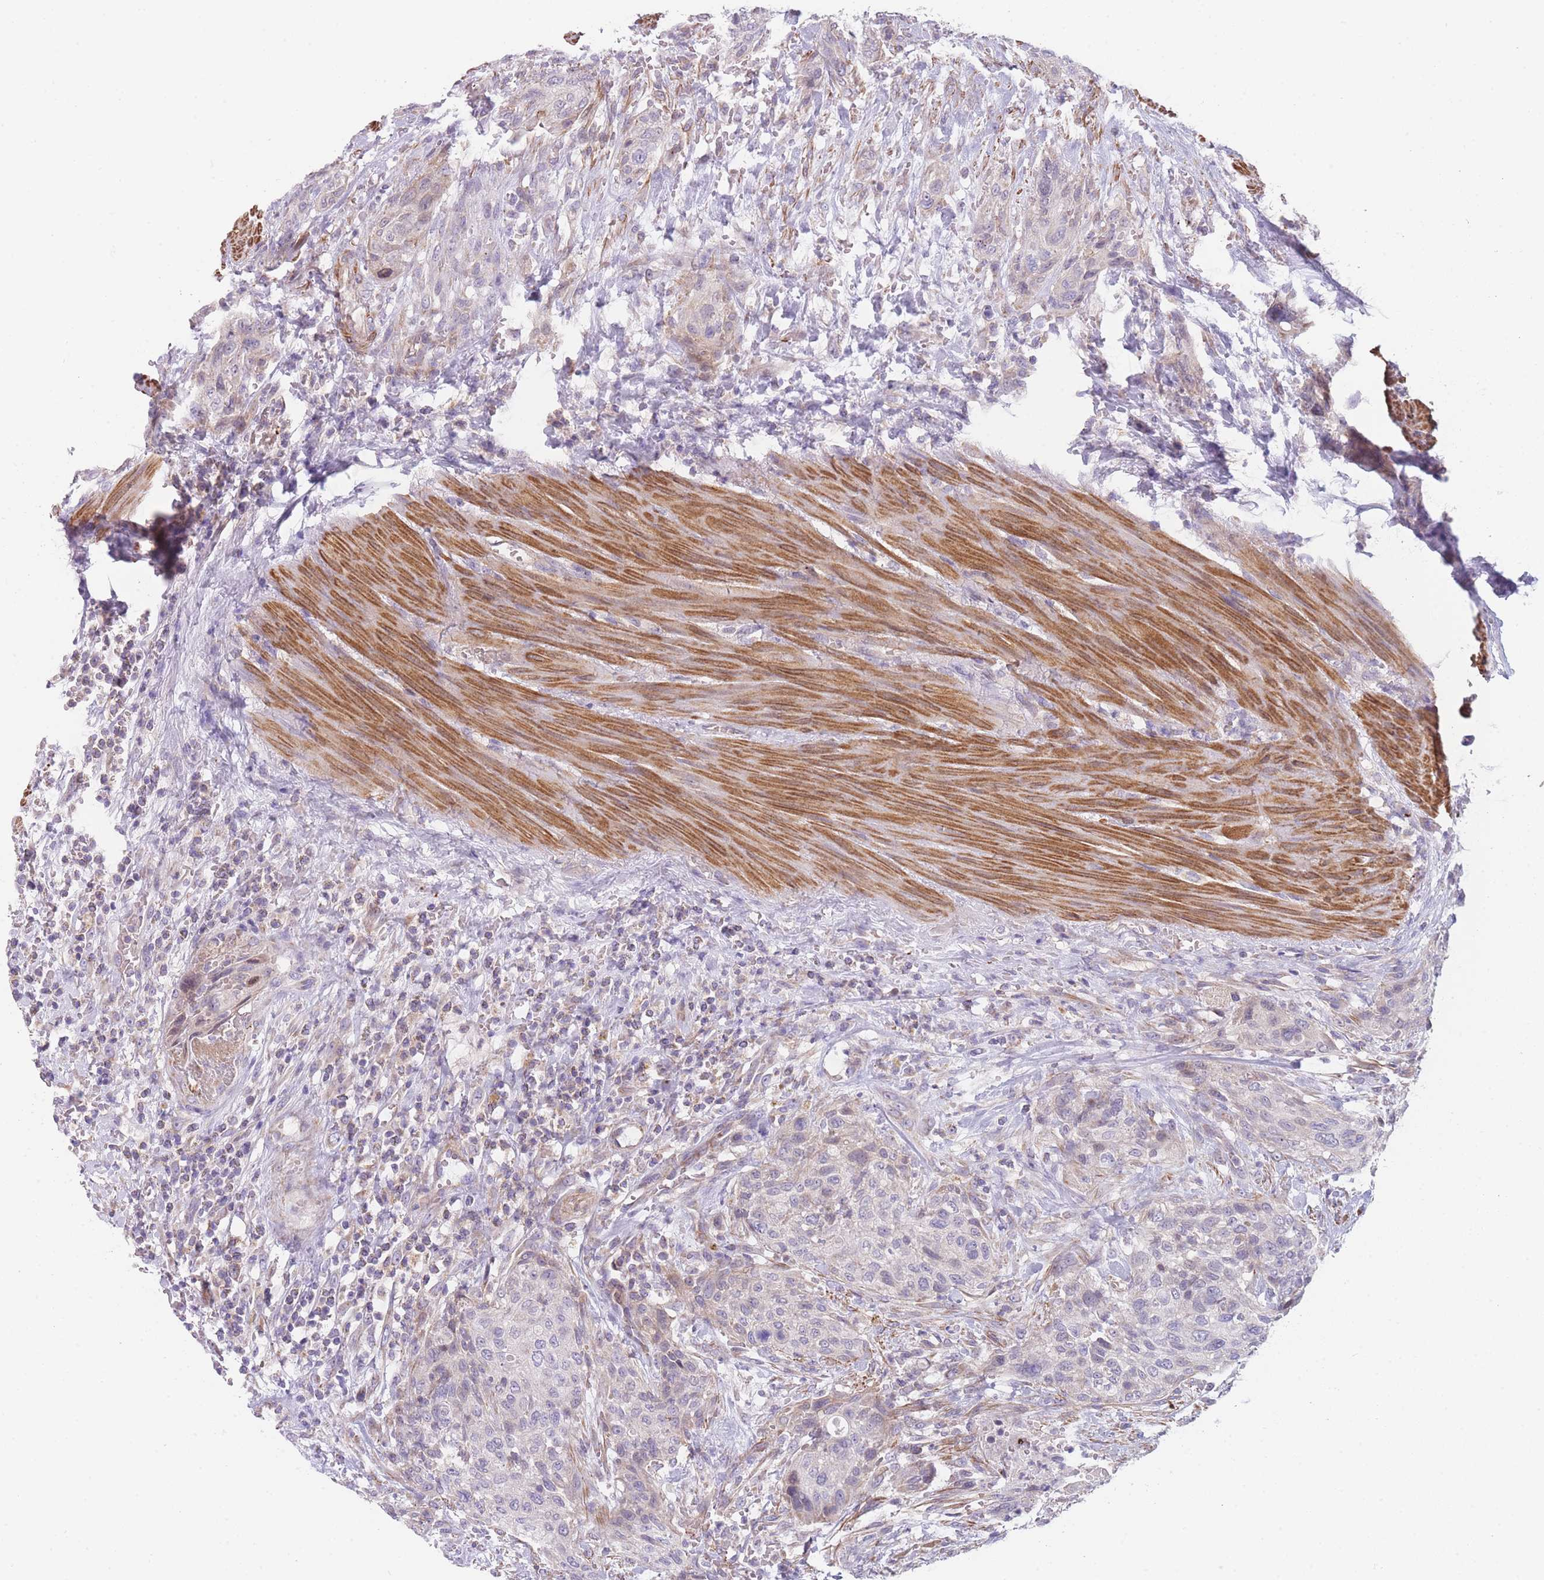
{"staining": {"intensity": "negative", "quantity": "none", "location": "none"}, "tissue": "urothelial cancer", "cell_type": "Tumor cells", "image_type": "cancer", "snomed": [{"axis": "morphology", "description": "Urothelial carcinoma, High grade"}, {"axis": "topography", "description": "Urinary bladder"}], "caption": "High magnification brightfield microscopy of urothelial carcinoma (high-grade) stained with DAB (3,3'-diaminobenzidine) (brown) and counterstained with hematoxylin (blue): tumor cells show no significant expression. Nuclei are stained in blue.", "gene": "SMPD4", "patient": {"sex": "male", "age": 35}}